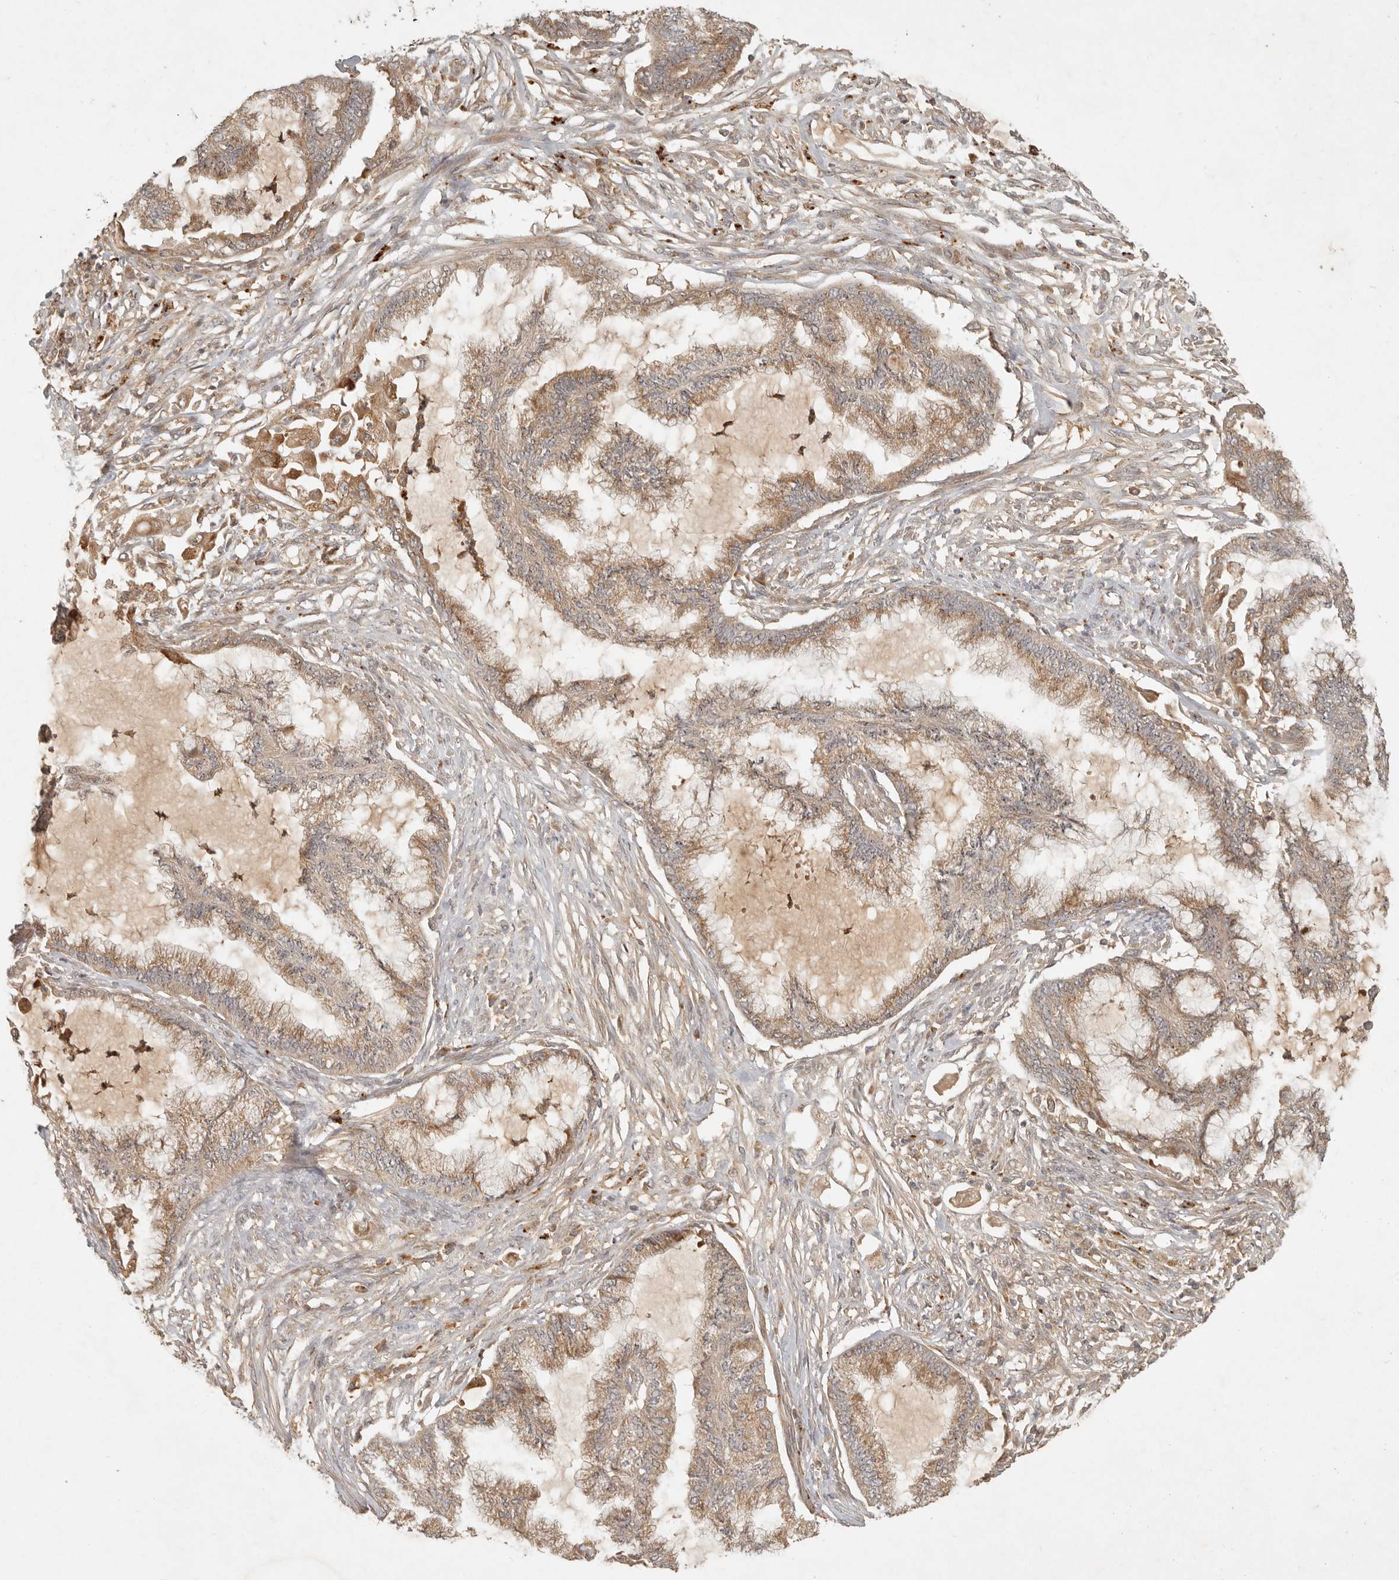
{"staining": {"intensity": "moderate", "quantity": ">75%", "location": "cytoplasmic/membranous"}, "tissue": "endometrial cancer", "cell_type": "Tumor cells", "image_type": "cancer", "snomed": [{"axis": "morphology", "description": "Adenocarcinoma, NOS"}, {"axis": "topography", "description": "Endometrium"}], "caption": "Protein analysis of endometrial adenocarcinoma tissue exhibits moderate cytoplasmic/membranous positivity in about >75% of tumor cells. Using DAB (brown) and hematoxylin (blue) stains, captured at high magnification using brightfield microscopy.", "gene": "ANKRD61", "patient": {"sex": "female", "age": 86}}